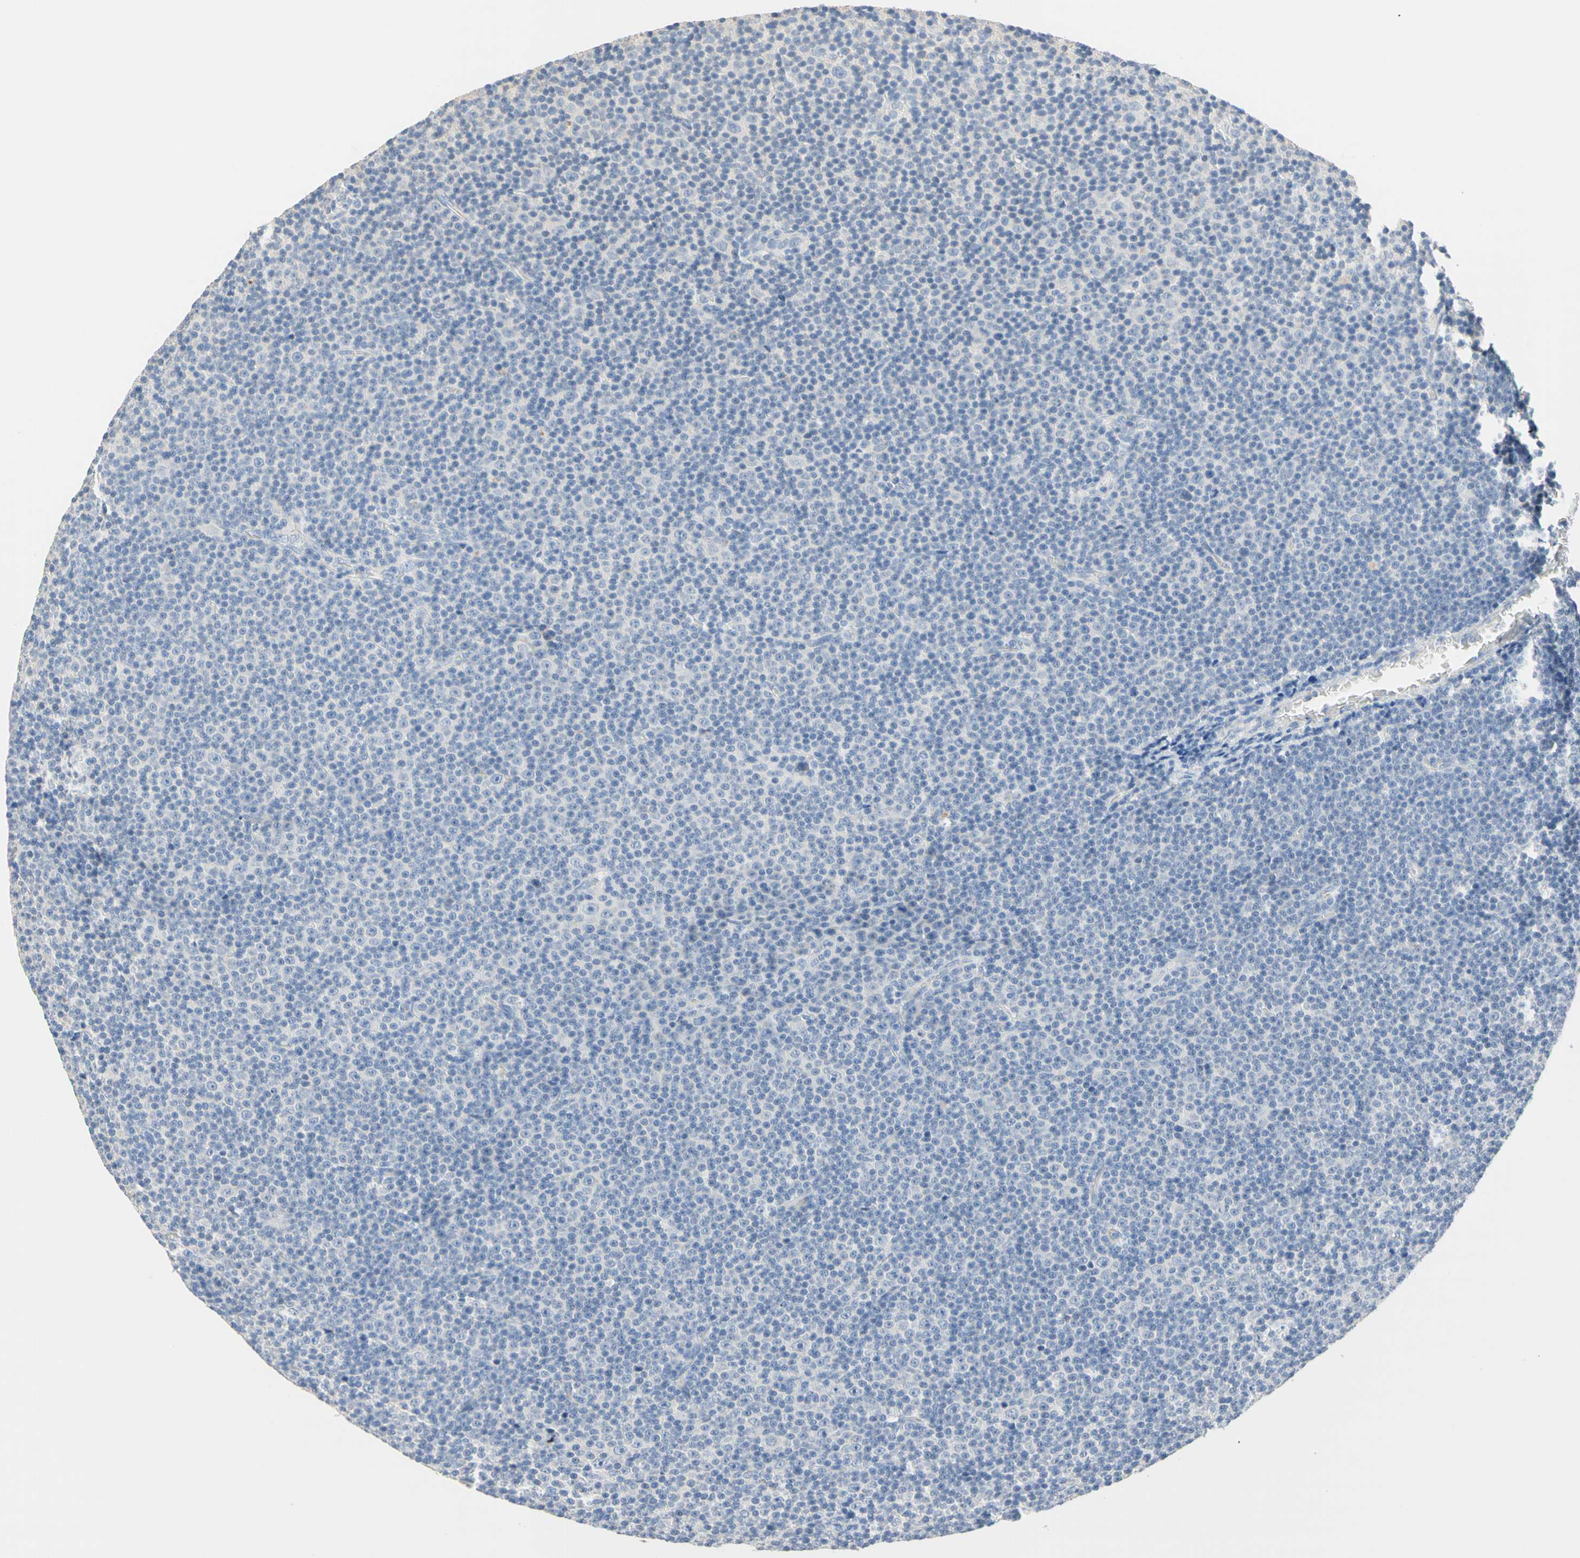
{"staining": {"intensity": "negative", "quantity": "none", "location": "none"}, "tissue": "lymphoma", "cell_type": "Tumor cells", "image_type": "cancer", "snomed": [{"axis": "morphology", "description": "Malignant lymphoma, non-Hodgkin's type, Low grade"}, {"axis": "topography", "description": "Lymph node"}], "caption": "The image exhibits no staining of tumor cells in malignant lymphoma, non-Hodgkin's type (low-grade). (DAB IHC with hematoxylin counter stain).", "gene": "NECTIN4", "patient": {"sex": "female", "age": 67}}